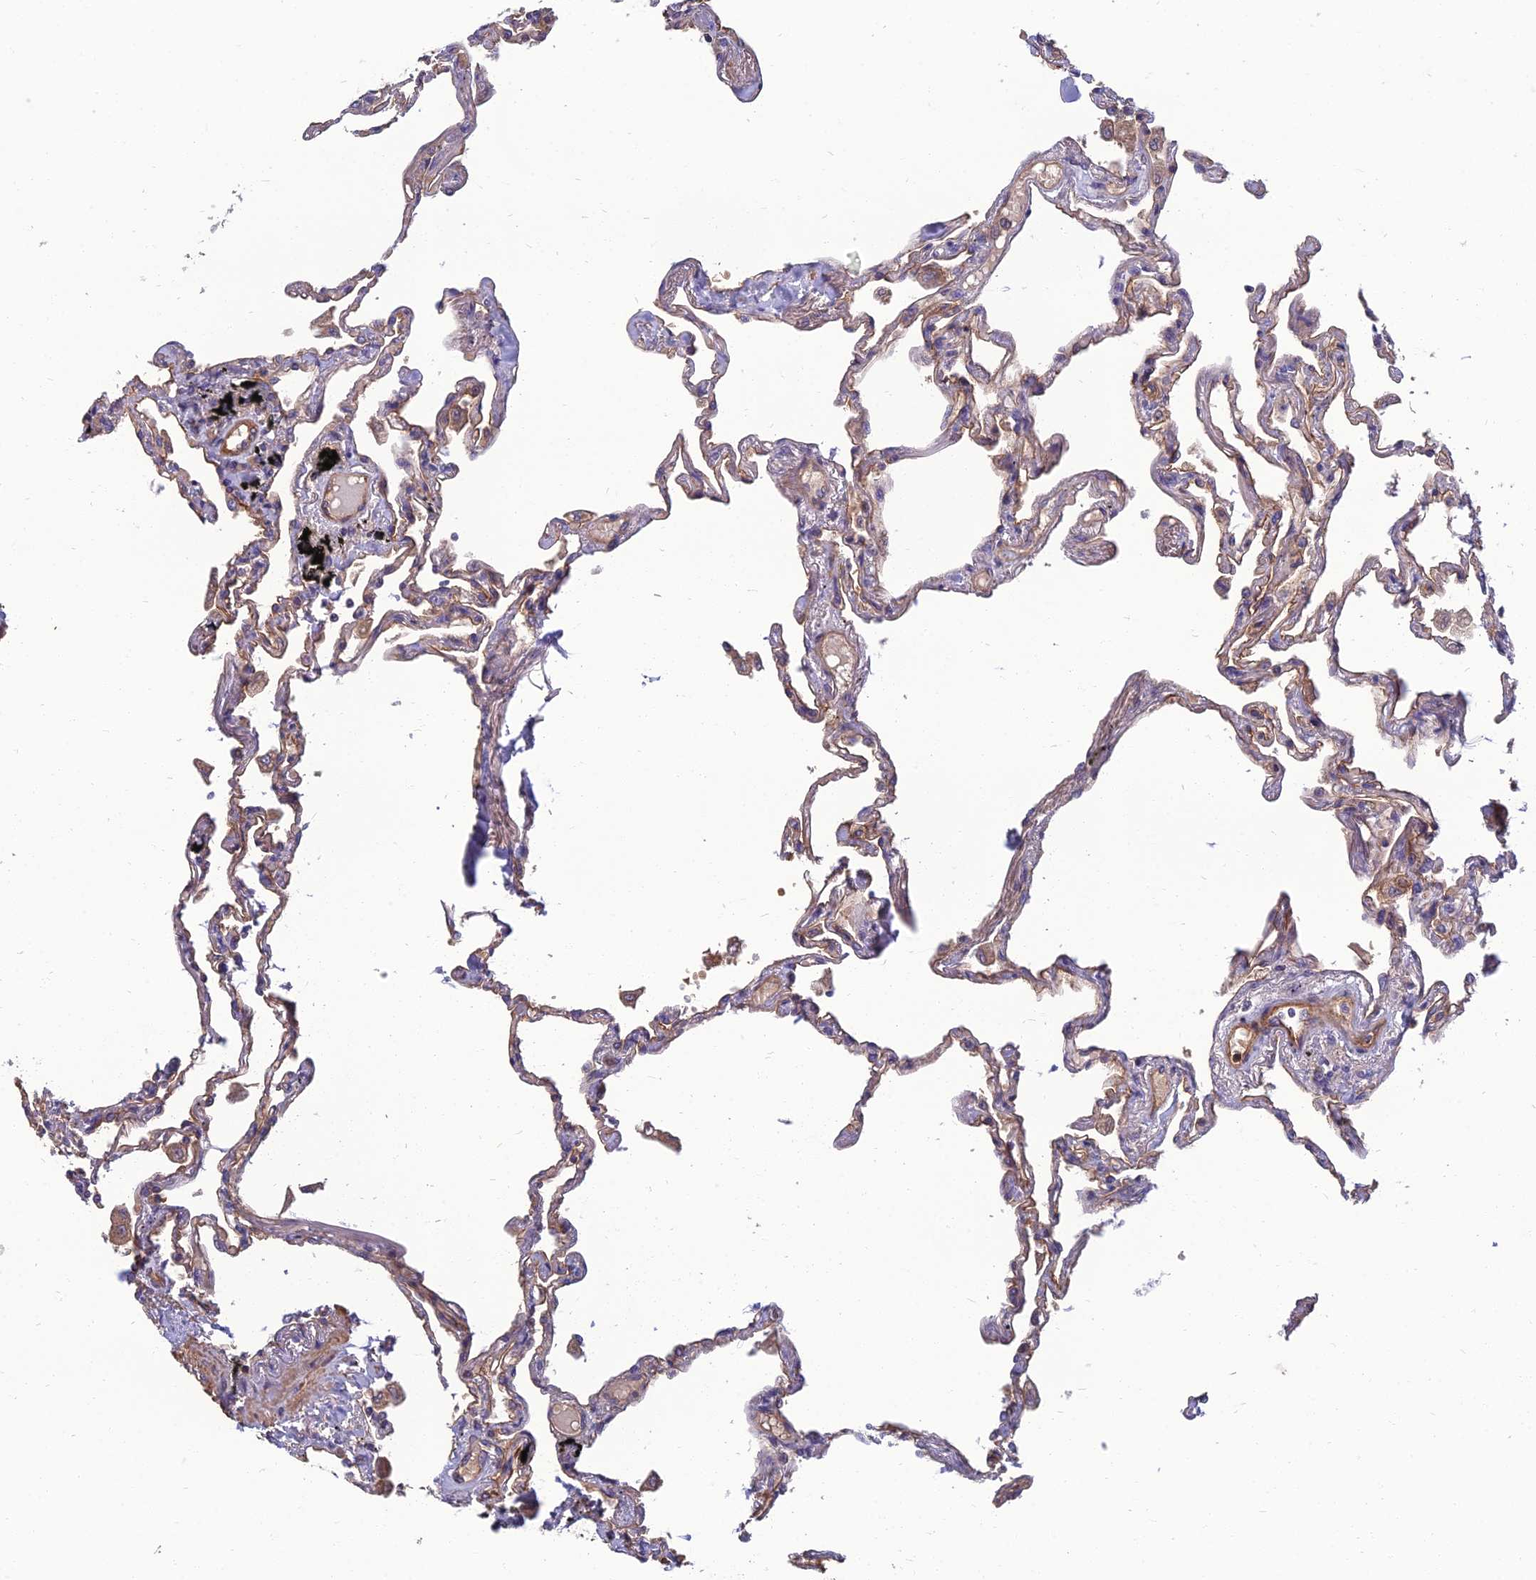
{"staining": {"intensity": "moderate", "quantity": "25%-75%", "location": "cytoplasmic/membranous"}, "tissue": "lung", "cell_type": "Alveolar cells", "image_type": "normal", "snomed": [{"axis": "morphology", "description": "Normal tissue, NOS"}, {"axis": "topography", "description": "Lung"}], "caption": "This image exhibits immunohistochemistry staining of unremarkable human lung, with medium moderate cytoplasmic/membranous staining in about 25%-75% of alveolar cells.", "gene": "WDR24", "patient": {"sex": "female", "age": 67}}